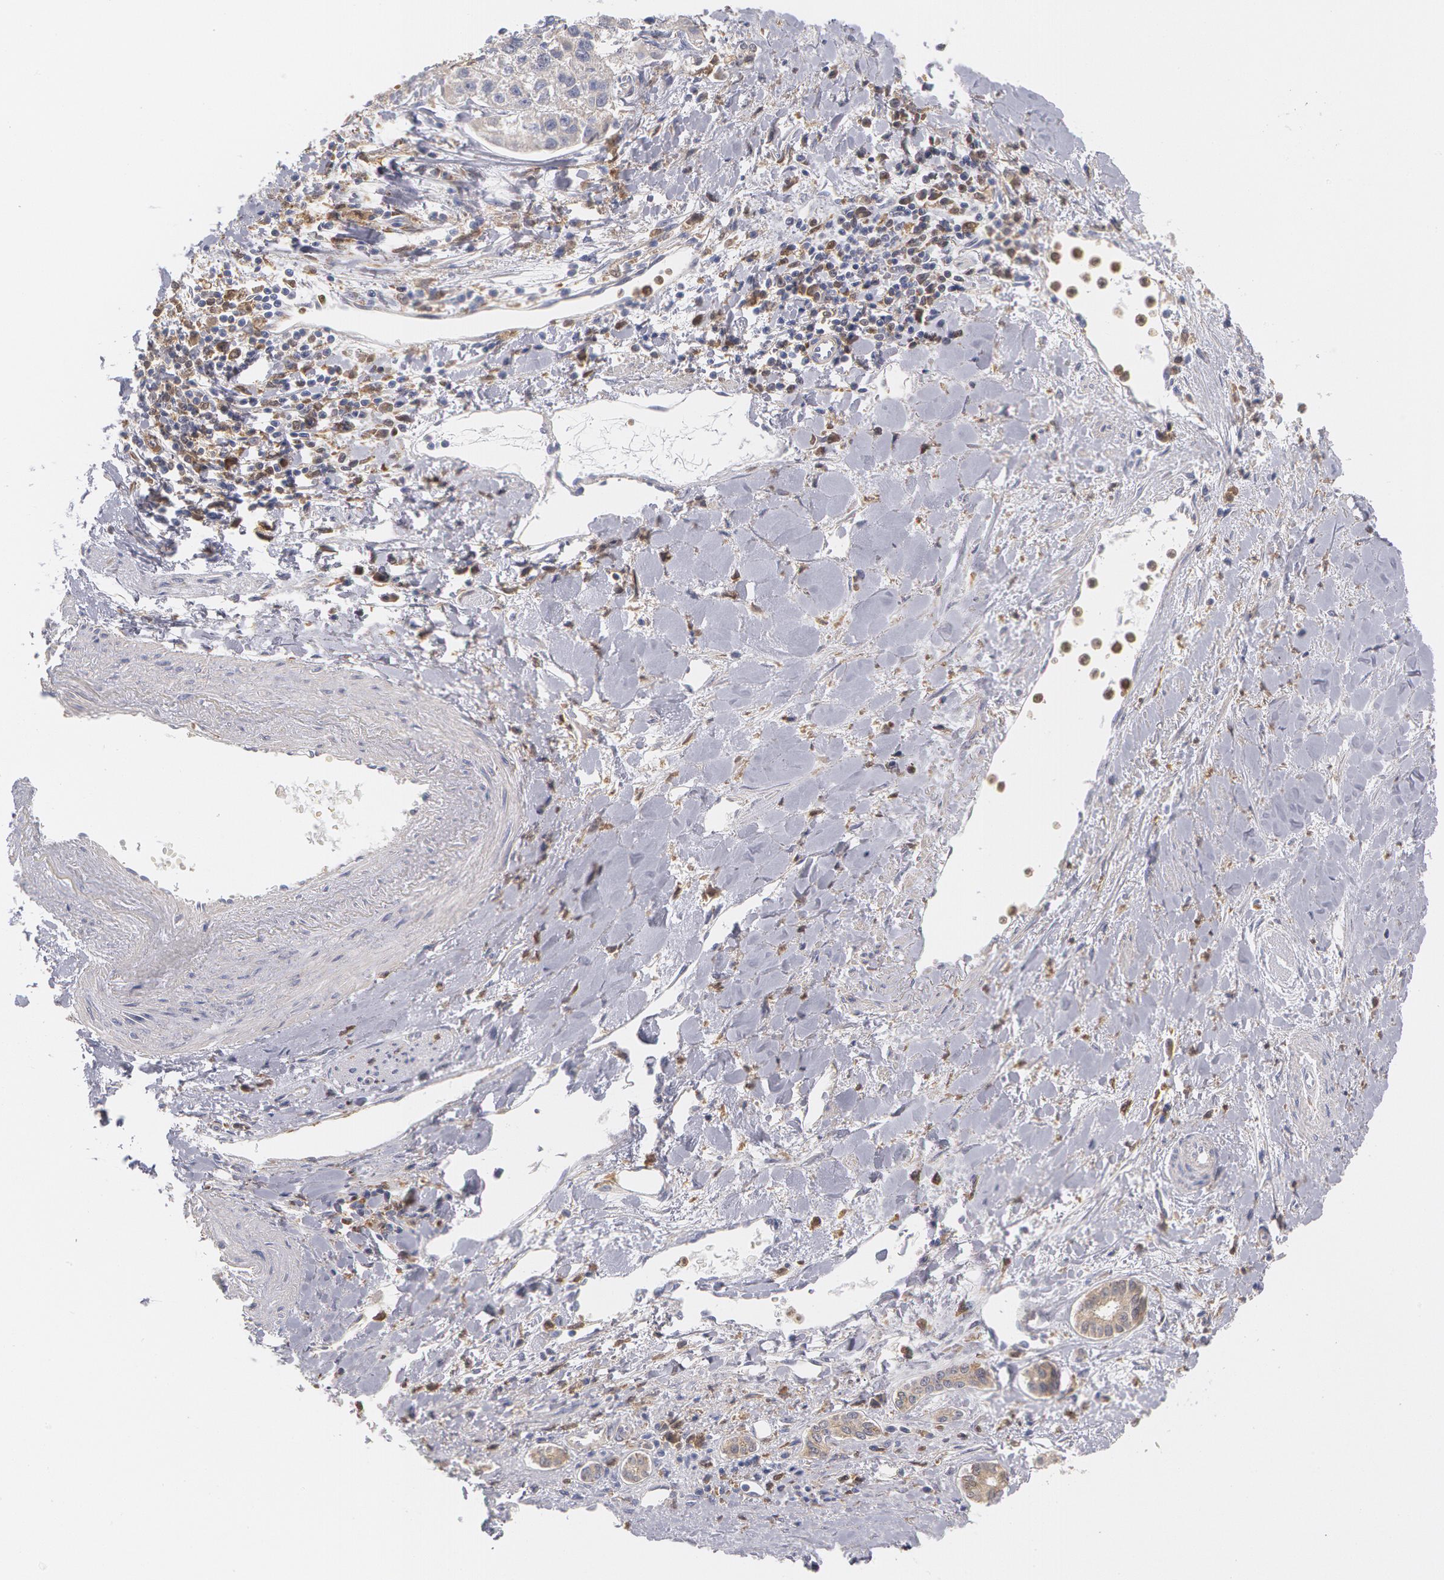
{"staining": {"intensity": "weak", "quantity": "25%-75%", "location": "cytoplasmic/membranous"}, "tissue": "liver cancer", "cell_type": "Tumor cells", "image_type": "cancer", "snomed": [{"axis": "morphology", "description": "Carcinoma, Hepatocellular, NOS"}, {"axis": "topography", "description": "Liver"}], "caption": "Brown immunohistochemical staining in human liver cancer (hepatocellular carcinoma) demonstrates weak cytoplasmic/membranous expression in approximately 25%-75% of tumor cells.", "gene": "SYK", "patient": {"sex": "female", "age": 85}}